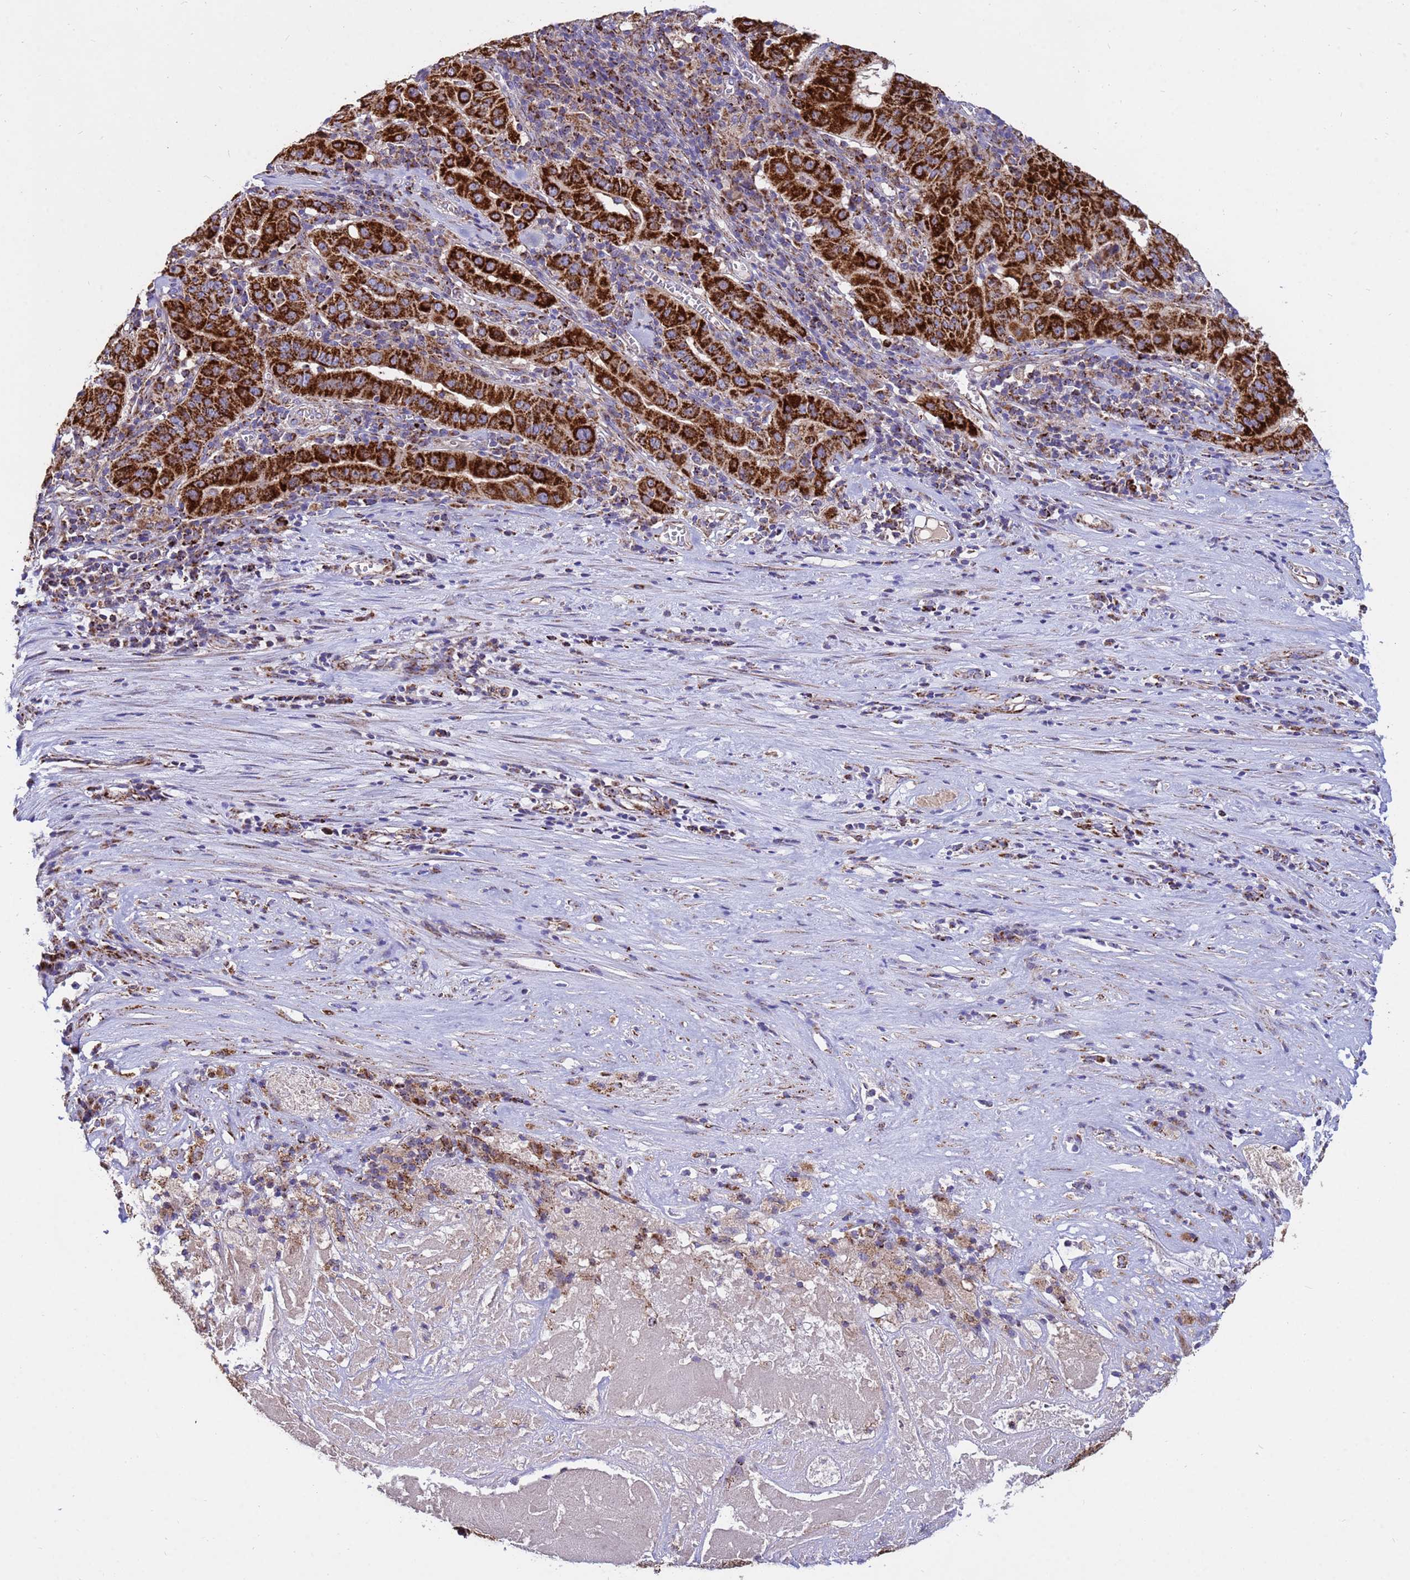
{"staining": {"intensity": "strong", "quantity": ">75%", "location": "cytoplasmic/membranous"}, "tissue": "pancreatic cancer", "cell_type": "Tumor cells", "image_type": "cancer", "snomed": [{"axis": "morphology", "description": "Adenocarcinoma, NOS"}, {"axis": "topography", "description": "Pancreas"}], "caption": "About >75% of tumor cells in adenocarcinoma (pancreatic) demonstrate strong cytoplasmic/membranous protein positivity as visualized by brown immunohistochemical staining.", "gene": "TUBGCP3", "patient": {"sex": "male", "age": 63}}